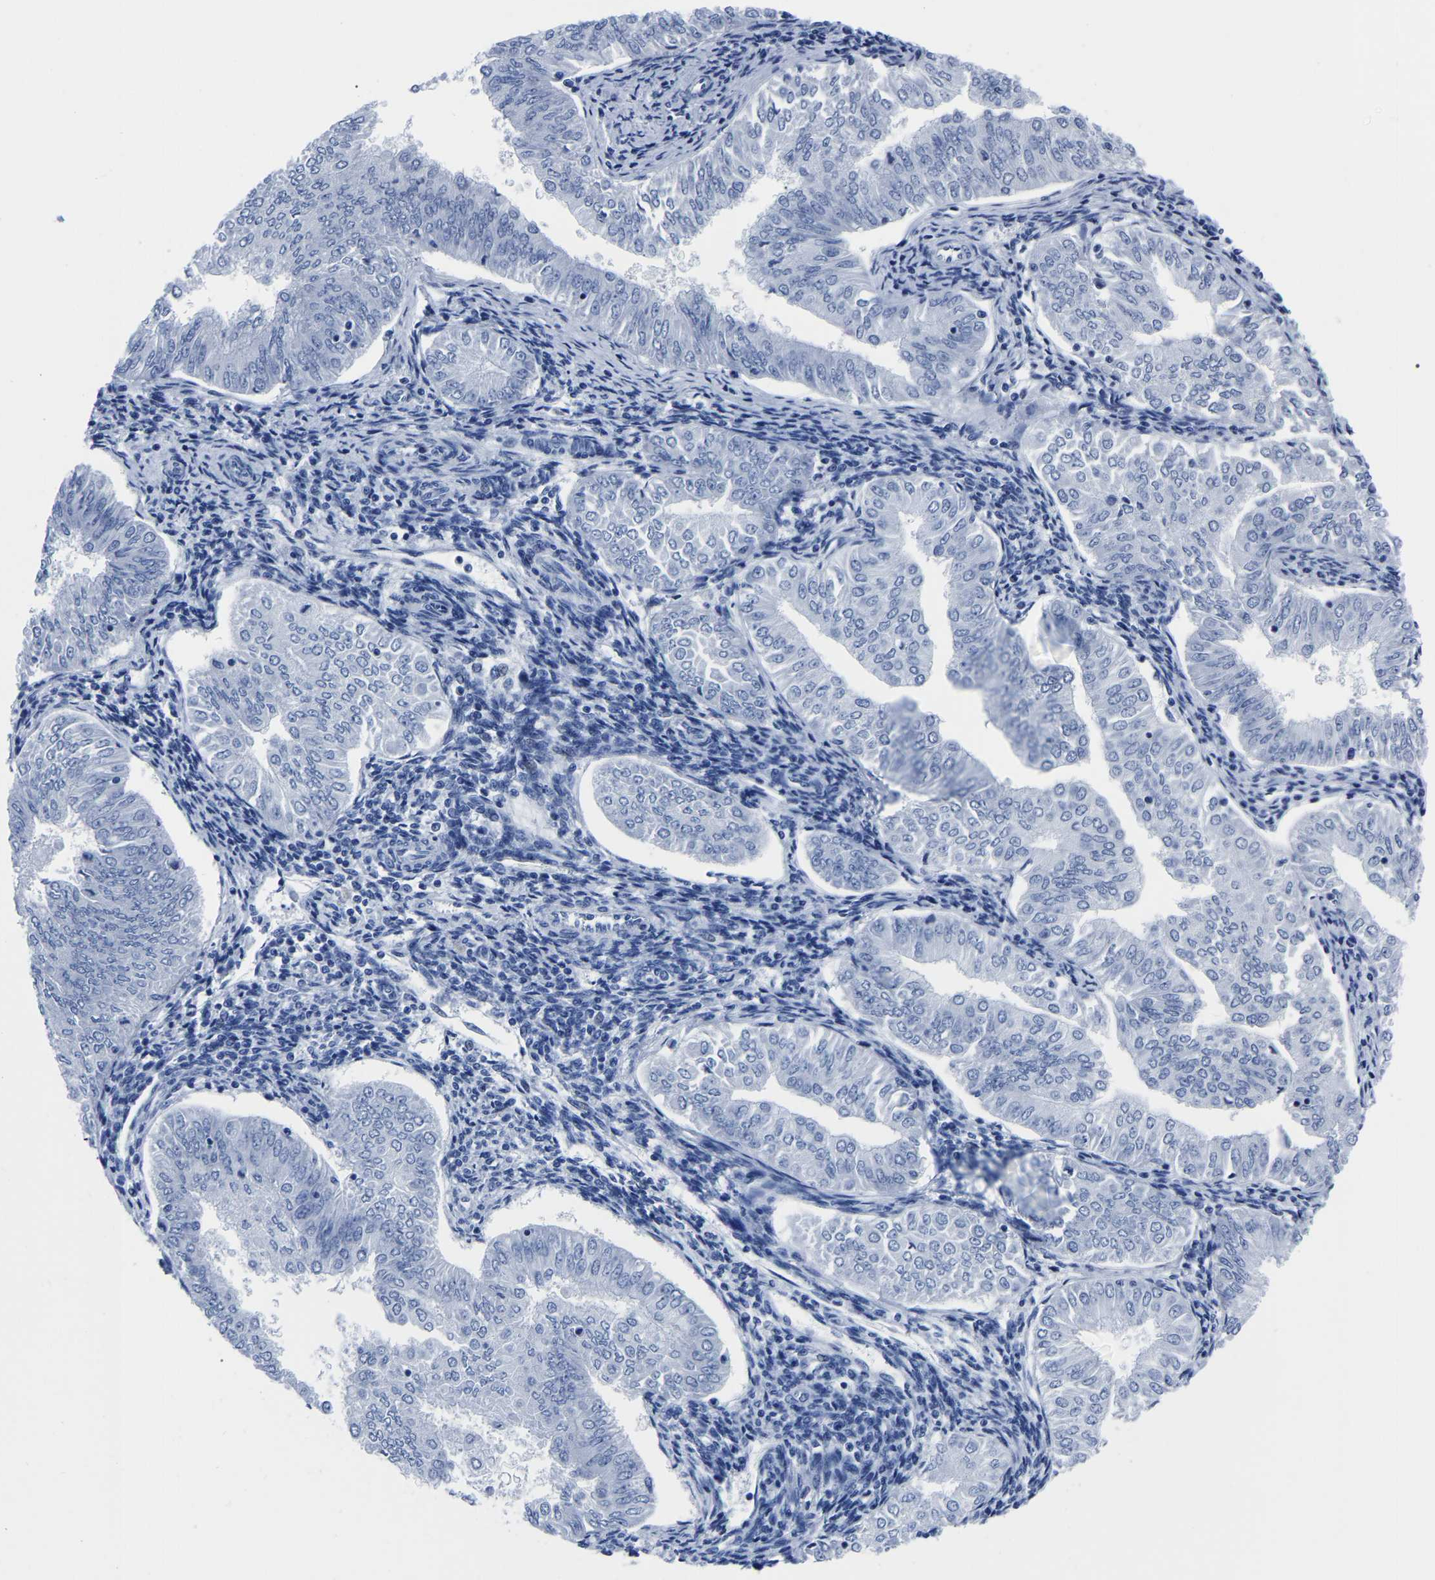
{"staining": {"intensity": "negative", "quantity": "none", "location": "none"}, "tissue": "endometrial cancer", "cell_type": "Tumor cells", "image_type": "cancer", "snomed": [{"axis": "morphology", "description": "Normal tissue, NOS"}, {"axis": "morphology", "description": "Adenocarcinoma, NOS"}, {"axis": "topography", "description": "Endometrium"}], "caption": "Tumor cells are negative for brown protein staining in endometrial cancer (adenocarcinoma).", "gene": "IMPG2", "patient": {"sex": "female", "age": 53}}